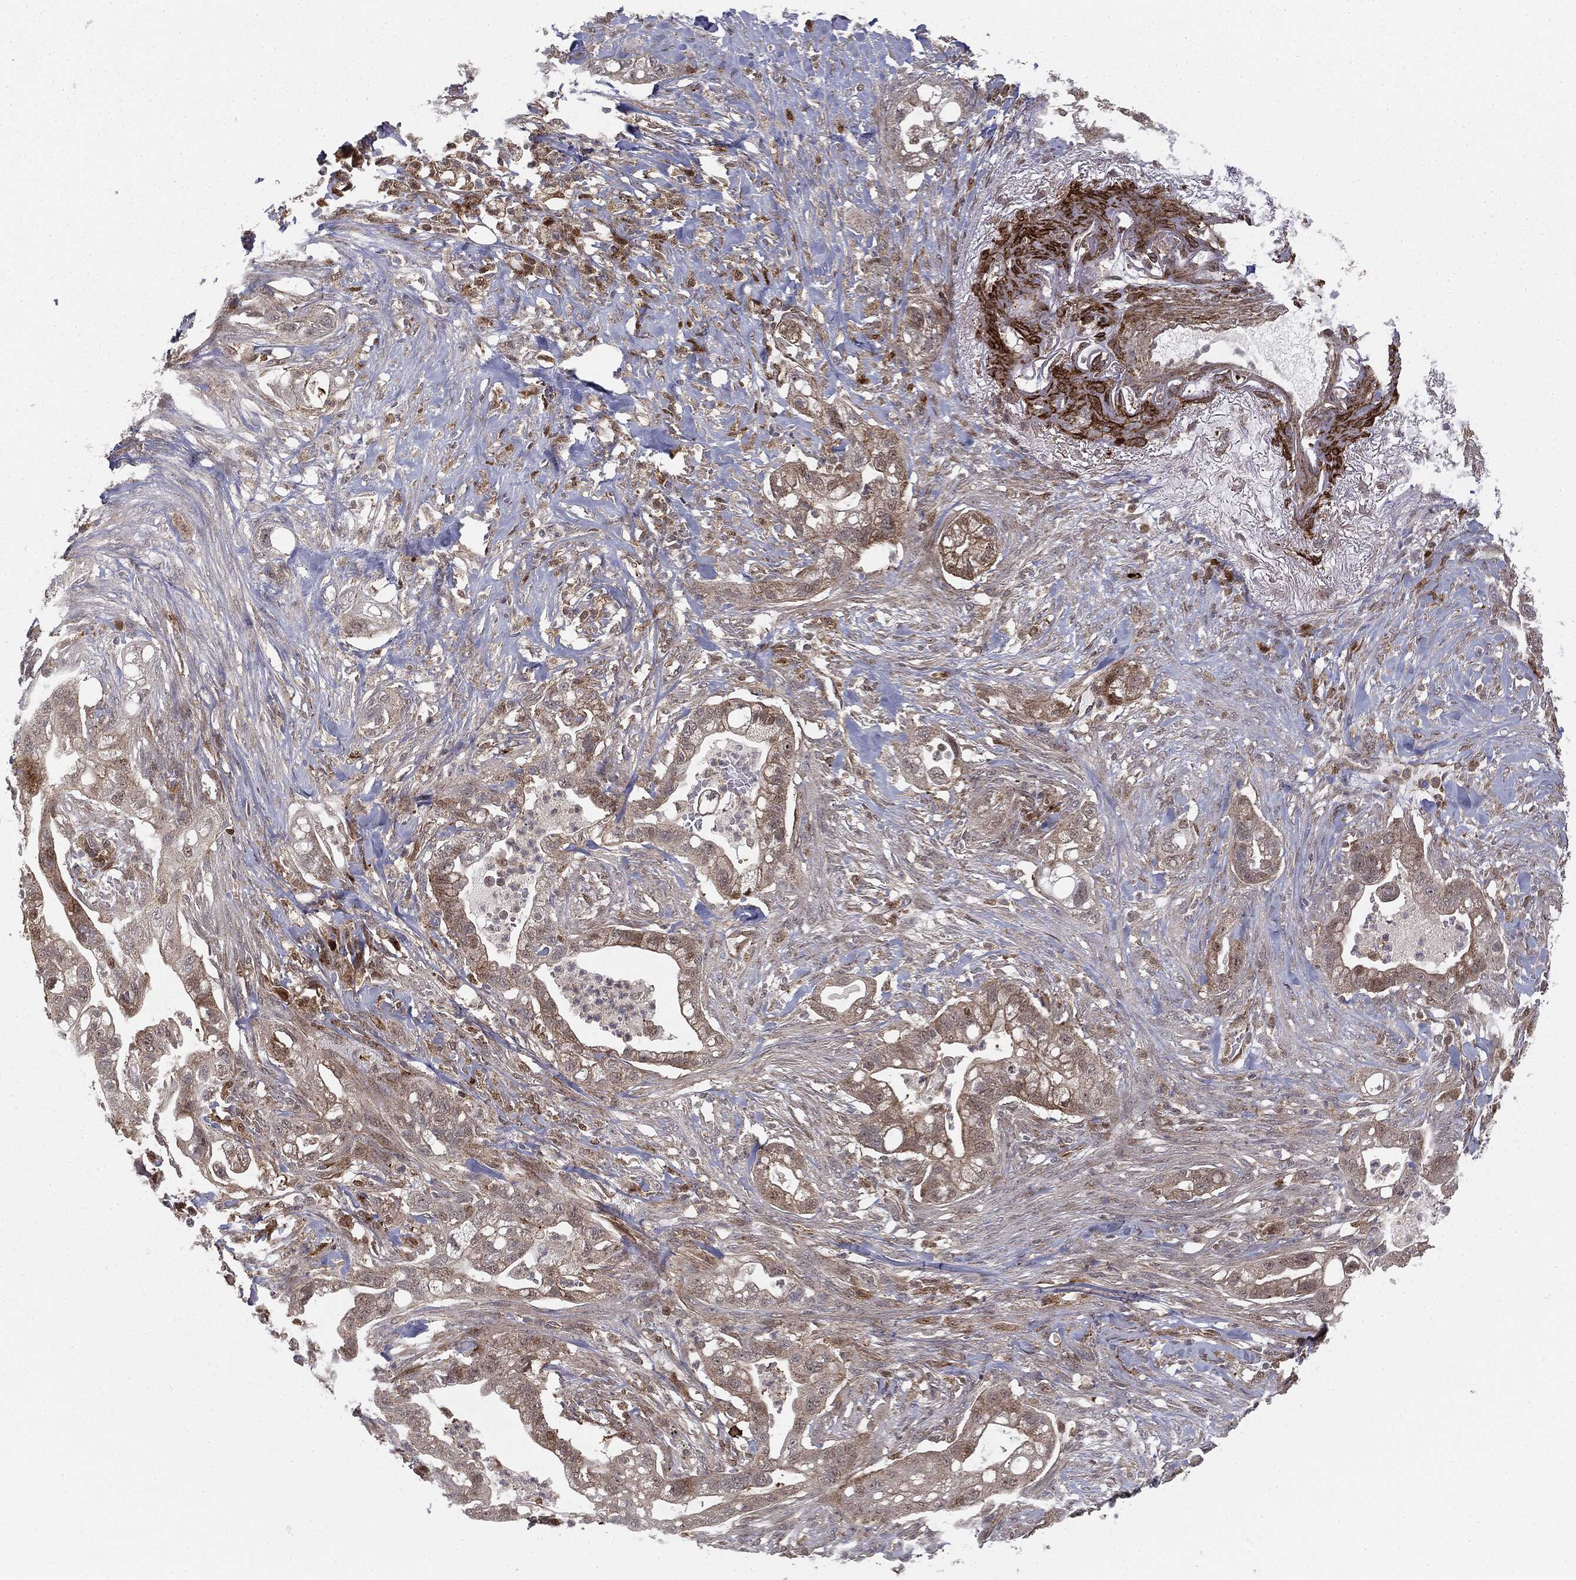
{"staining": {"intensity": "negative", "quantity": "none", "location": "none"}, "tissue": "pancreatic cancer", "cell_type": "Tumor cells", "image_type": "cancer", "snomed": [{"axis": "morphology", "description": "Adenocarcinoma, NOS"}, {"axis": "topography", "description": "Pancreas"}], "caption": "Immunohistochemistry (IHC) image of human adenocarcinoma (pancreatic) stained for a protein (brown), which exhibits no staining in tumor cells. (DAB (3,3'-diaminobenzidine) immunohistochemistry with hematoxylin counter stain).", "gene": "PTEN", "patient": {"sex": "male", "age": 44}}